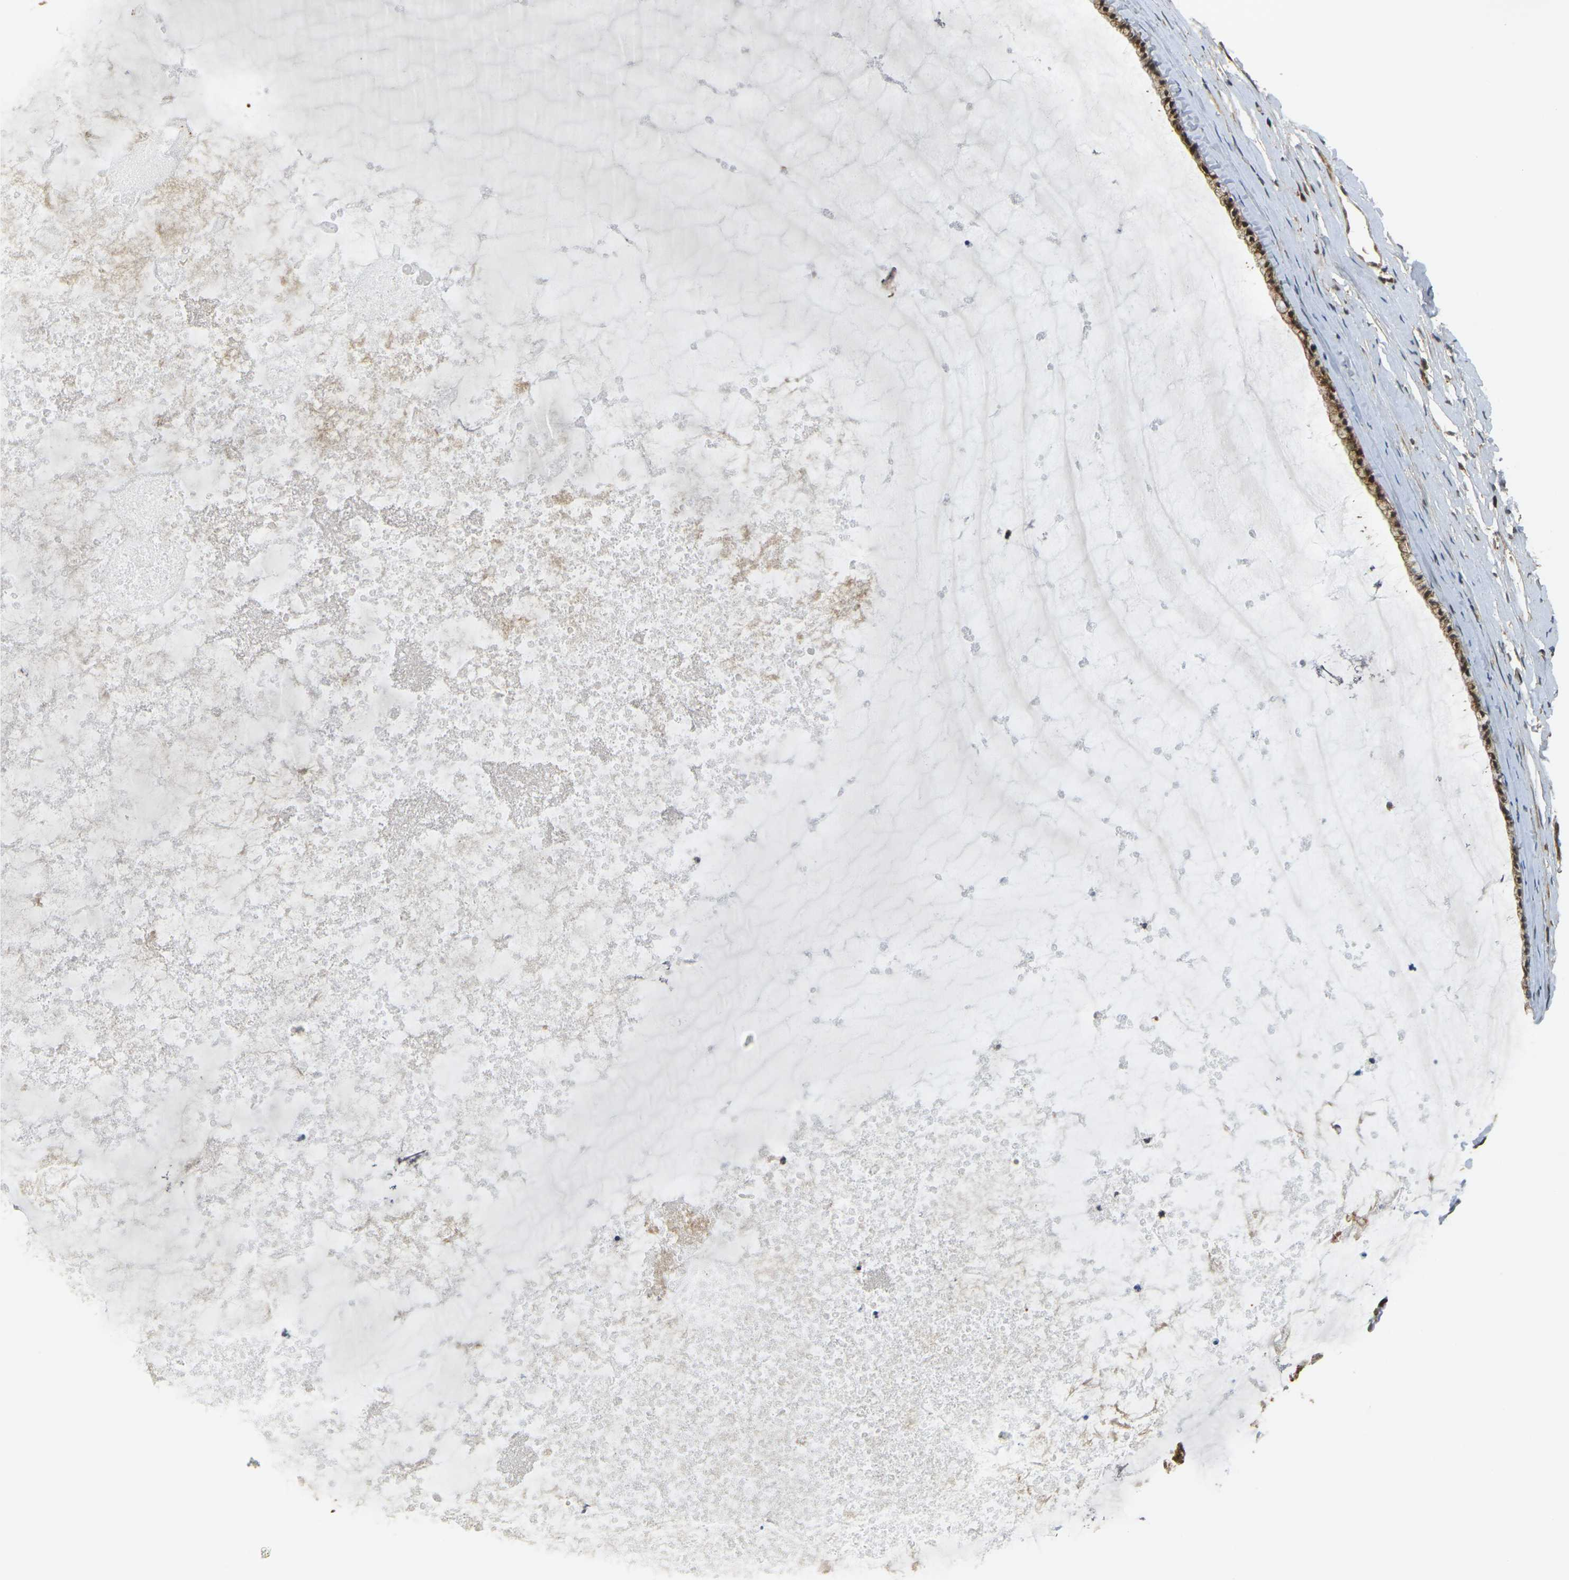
{"staining": {"intensity": "moderate", "quantity": ">75%", "location": "cytoplasmic/membranous"}, "tissue": "cervix", "cell_type": "Glandular cells", "image_type": "normal", "snomed": [{"axis": "morphology", "description": "Normal tissue, NOS"}, {"axis": "topography", "description": "Cervix"}], "caption": "Glandular cells reveal moderate cytoplasmic/membranous expression in approximately >75% of cells in unremarkable cervix. The staining was performed using DAB (3,3'-diaminobenzidine), with brown indicating positive protein expression. Nuclei are stained blue with hematoxylin.", "gene": "KLHL8", "patient": {"sex": "female", "age": 39}}